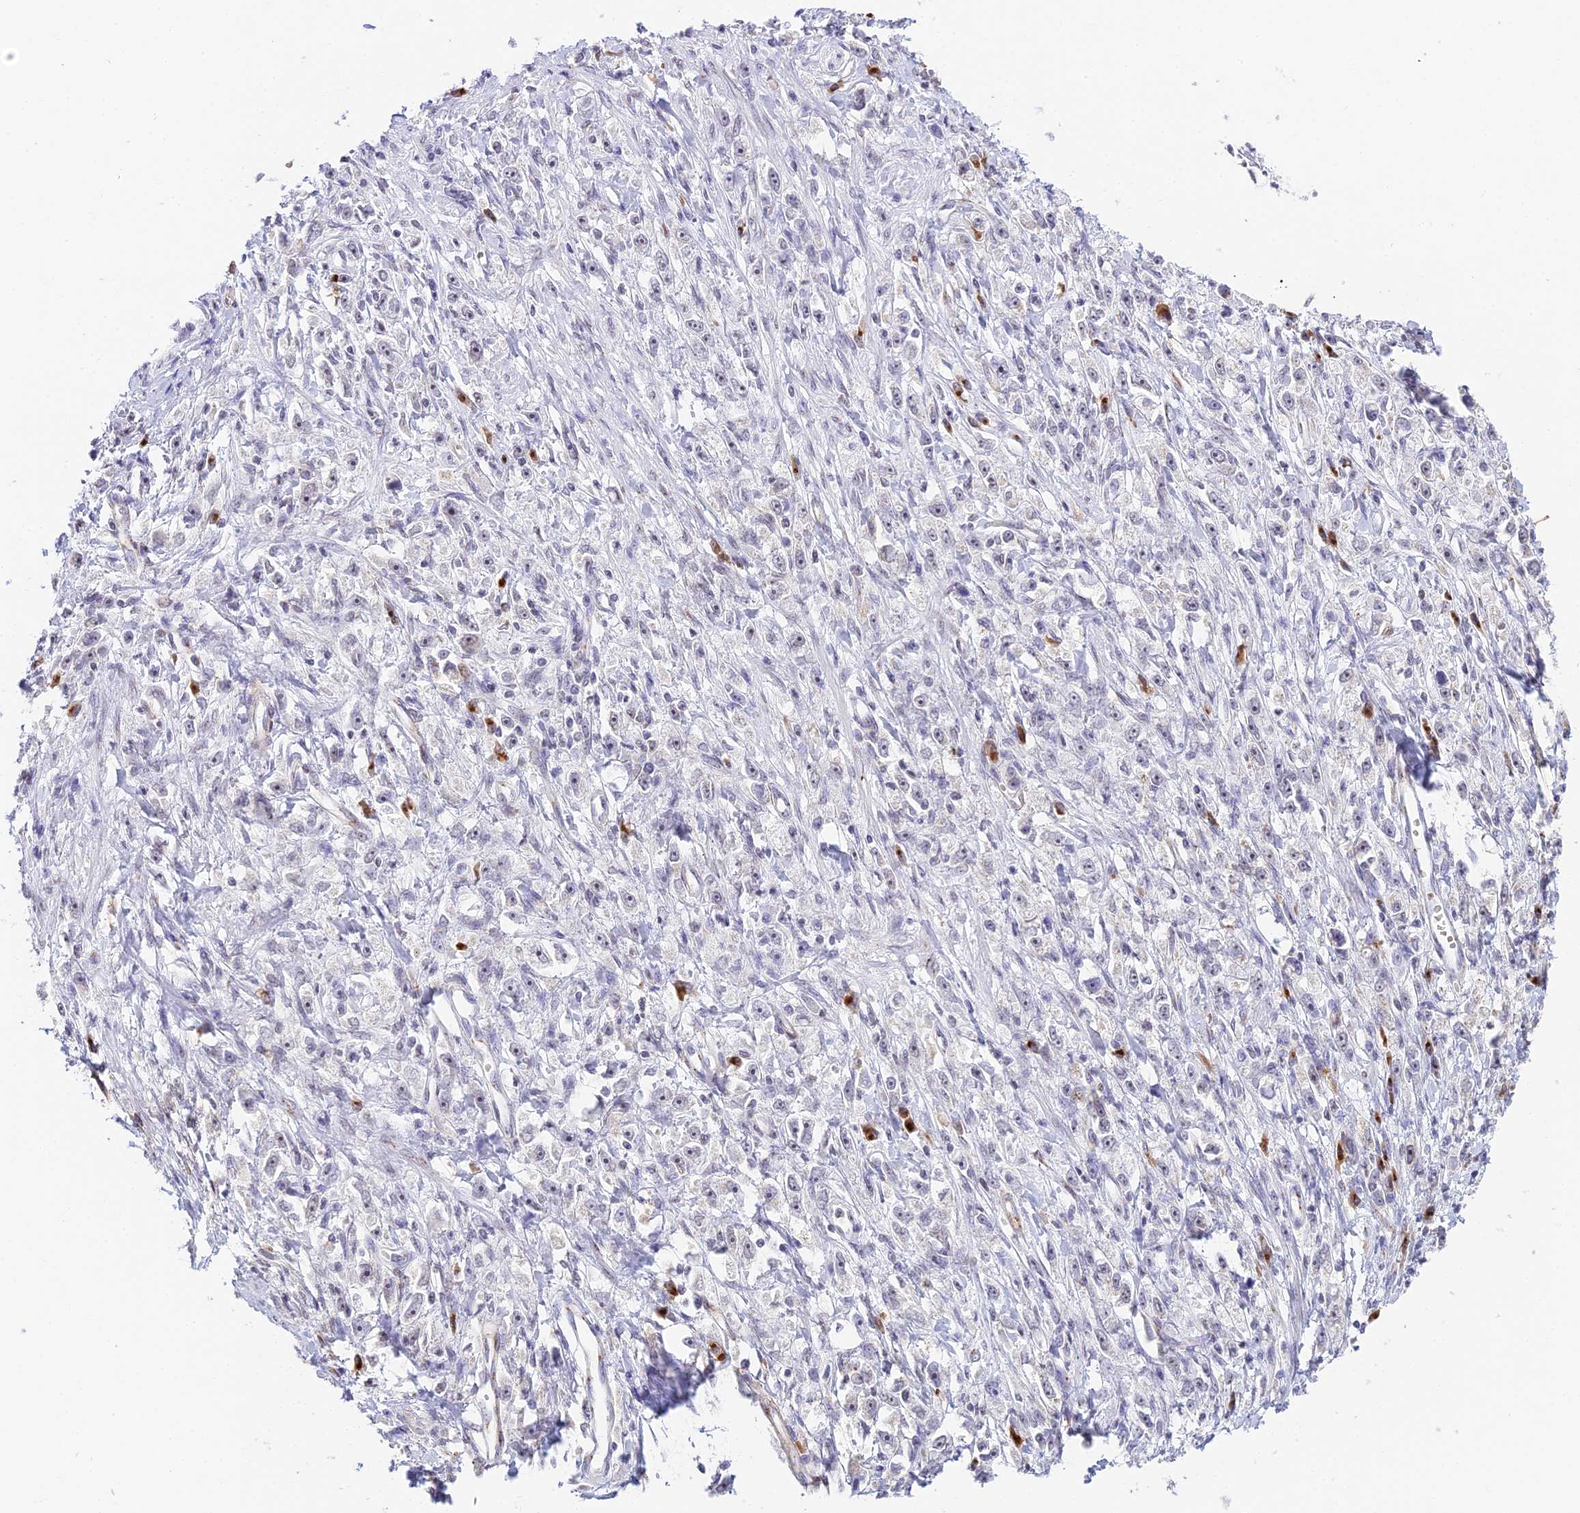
{"staining": {"intensity": "negative", "quantity": "none", "location": "none"}, "tissue": "stomach cancer", "cell_type": "Tumor cells", "image_type": "cancer", "snomed": [{"axis": "morphology", "description": "Adenocarcinoma, NOS"}, {"axis": "topography", "description": "Stomach"}], "caption": "High power microscopy photomicrograph of an IHC photomicrograph of adenocarcinoma (stomach), revealing no significant staining in tumor cells.", "gene": "HEATR5B", "patient": {"sex": "female", "age": 59}}